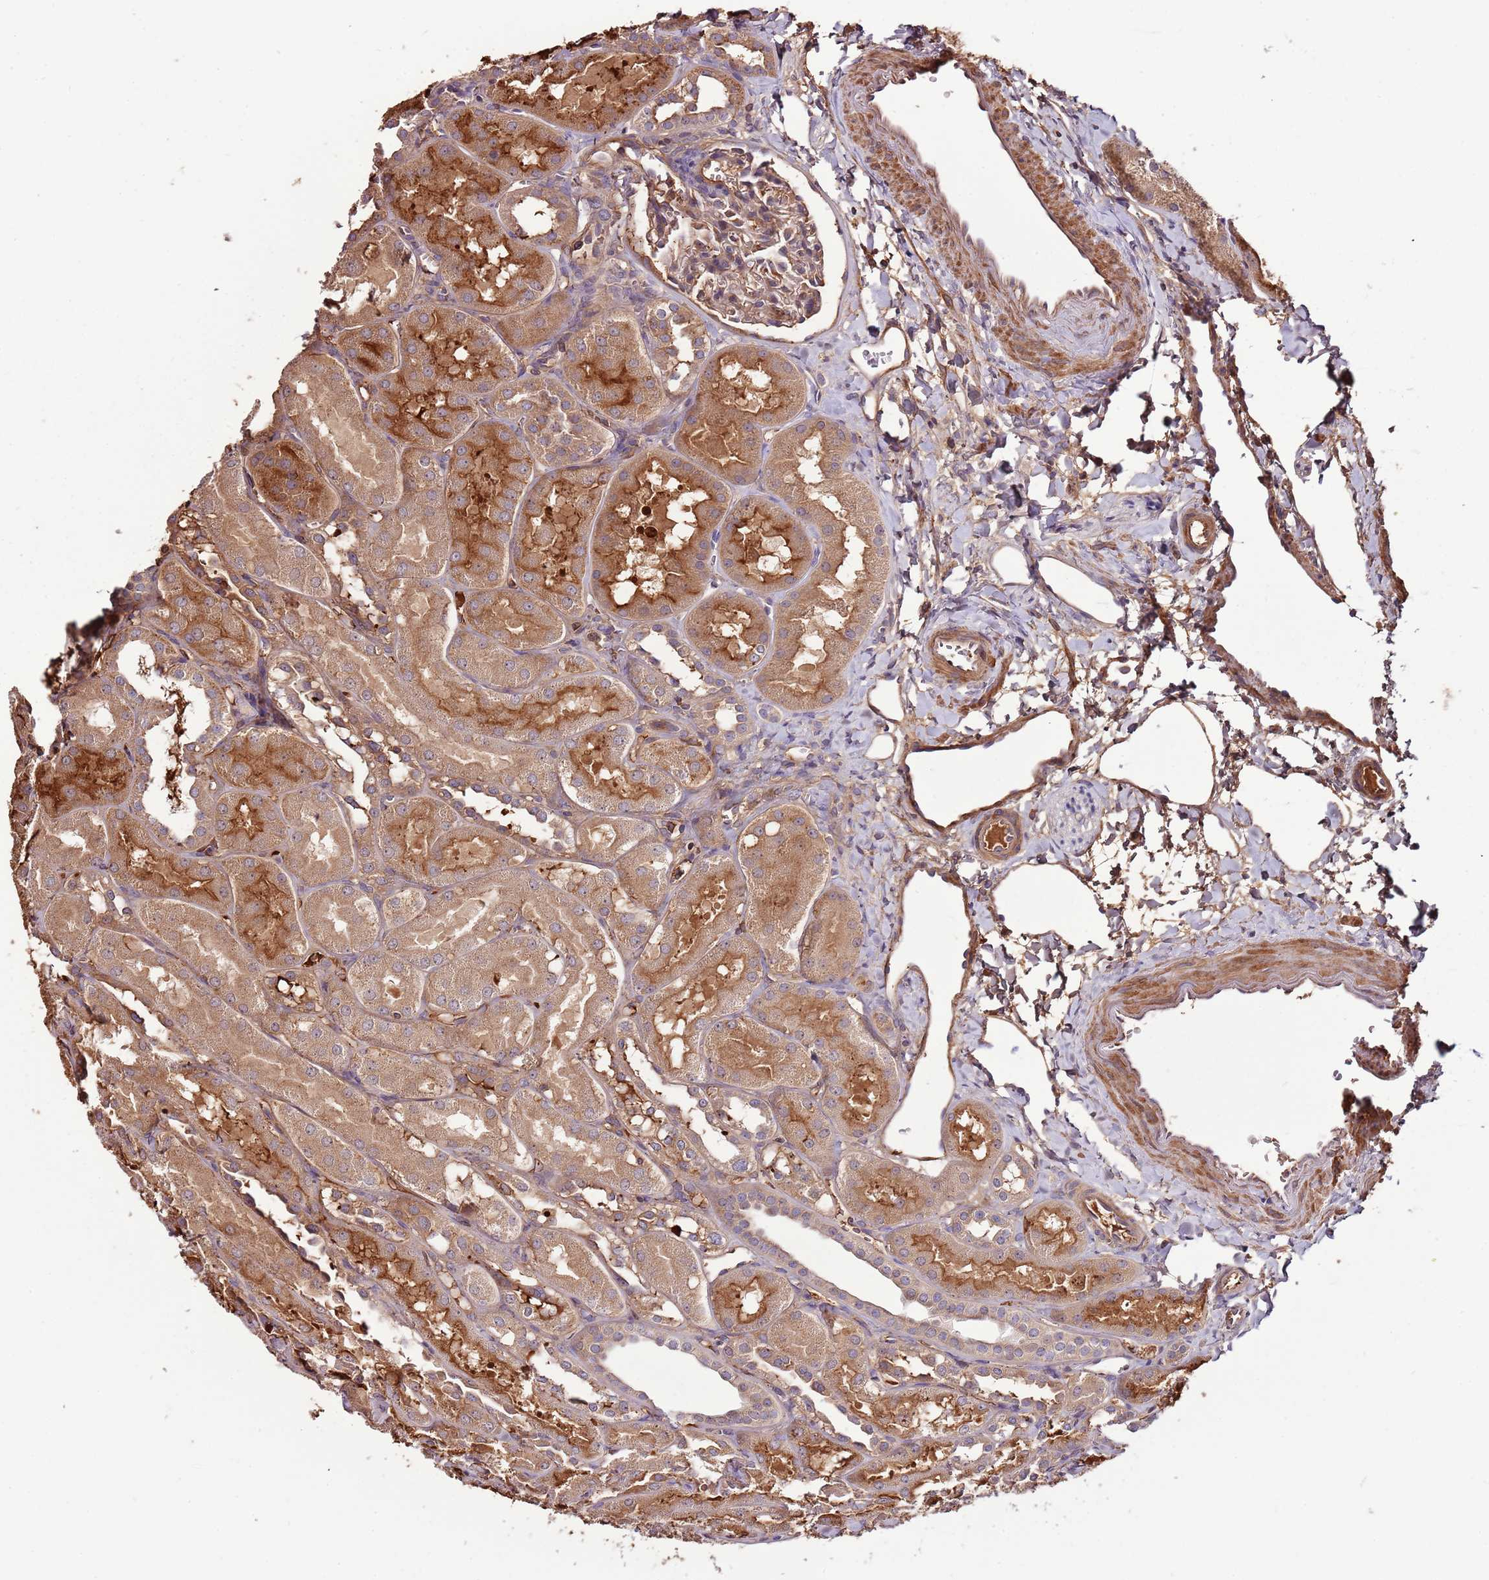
{"staining": {"intensity": "moderate", "quantity": ">75%", "location": "cytoplasmic/membranous"}, "tissue": "kidney", "cell_type": "Cells in glomeruli", "image_type": "normal", "snomed": [{"axis": "morphology", "description": "Normal tissue, NOS"}, {"axis": "topography", "description": "Kidney"}, {"axis": "topography", "description": "Urinary bladder"}], "caption": "Immunohistochemical staining of unremarkable kidney demonstrates >75% levels of moderate cytoplasmic/membranous protein positivity in approximately >75% of cells in glomeruli.", "gene": "DENR", "patient": {"sex": "male", "age": 16}}